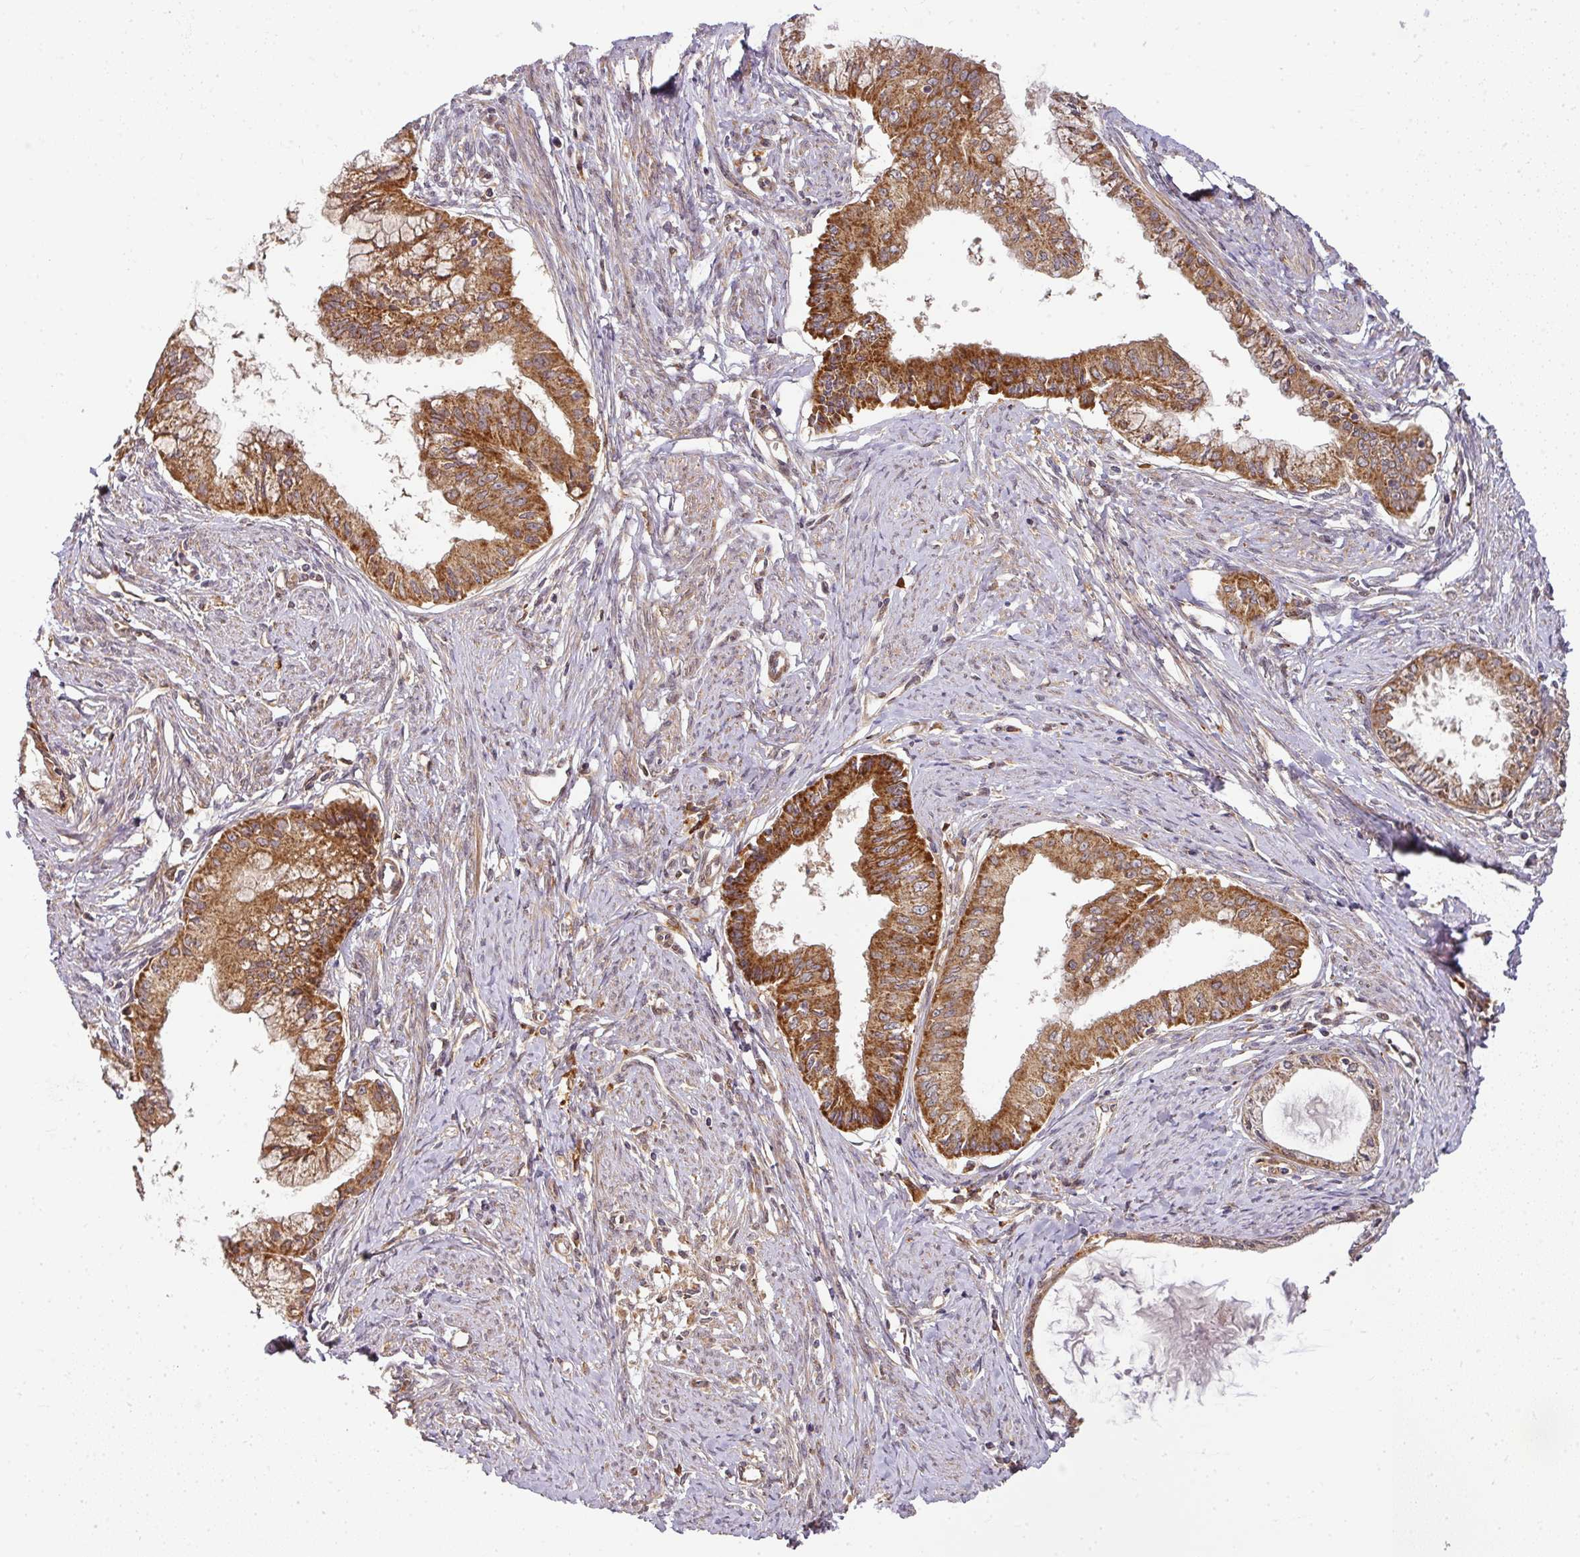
{"staining": {"intensity": "strong", "quantity": ">75%", "location": "cytoplasmic/membranous"}, "tissue": "endometrial cancer", "cell_type": "Tumor cells", "image_type": "cancer", "snomed": [{"axis": "morphology", "description": "Adenocarcinoma, NOS"}, {"axis": "topography", "description": "Endometrium"}], "caption": "Strong cytoplasmic/membranous protein positivity is seen in approximately >75% of tumor cells in endometrial cancer.", "gene": "MALSU1", "patient": {"sex": "female", "age": 76}}